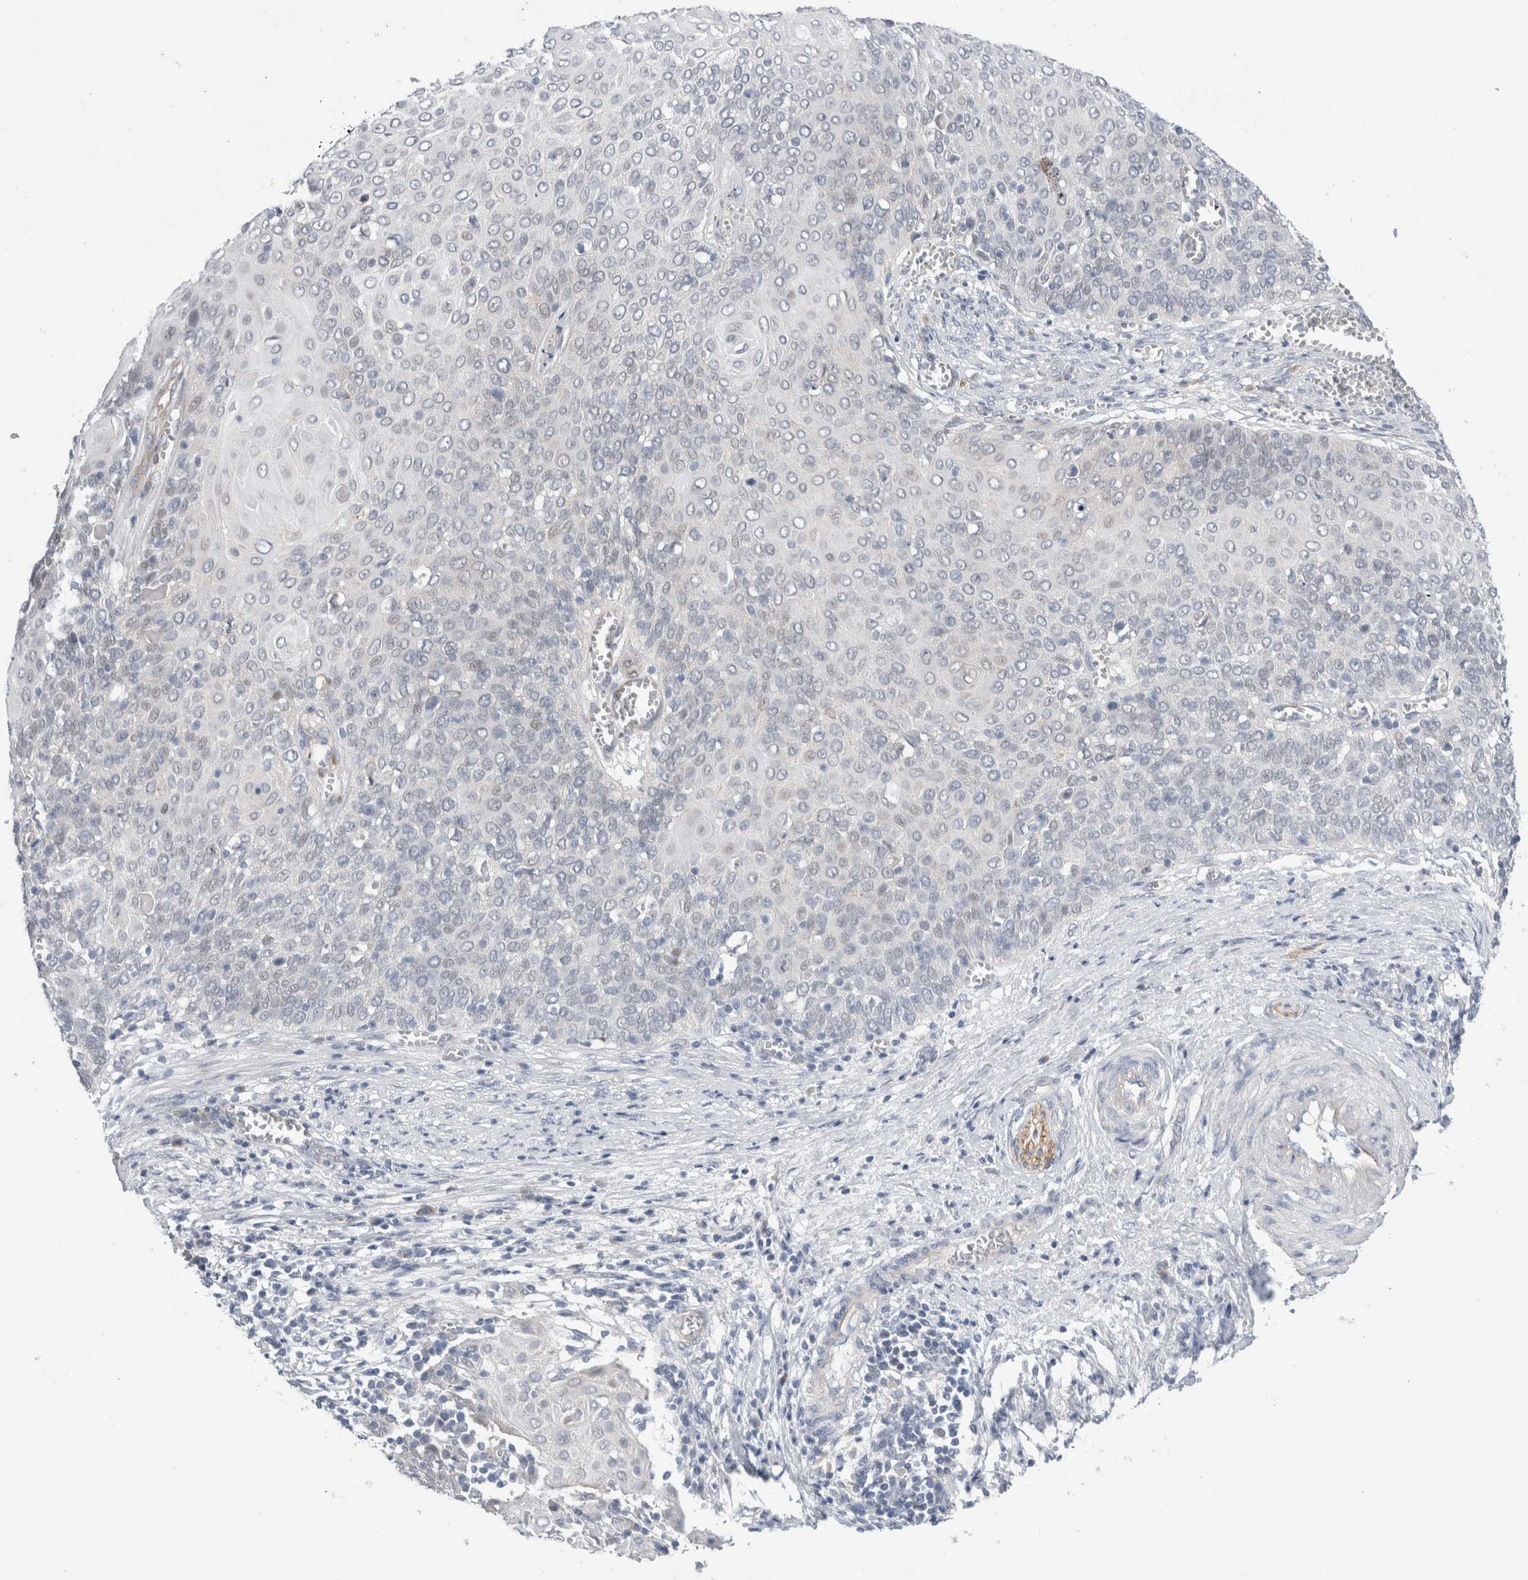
{"staining": {"intensity": "negative", "quantity": "none", "location": "none"}, "tissue": "cervical cancer", "cell_type": "Tumor cells", "image_type": "cancer", "snomed": [{"axis": "morphology", "description": "Squamous cell carcinoma, NOS"}, {"axis": "topography", "description": "Cervix"}], "caption": "DAB (3,3'-diaminobenzidine) immunohistochemical staining of cervical cancer (squamous cell carcinoma) exhibits no significant staining in tumor cells. Nuclei are stained in blue.", "gene": "TAFA5", "patient": {"sex": "female", "age": 39}}